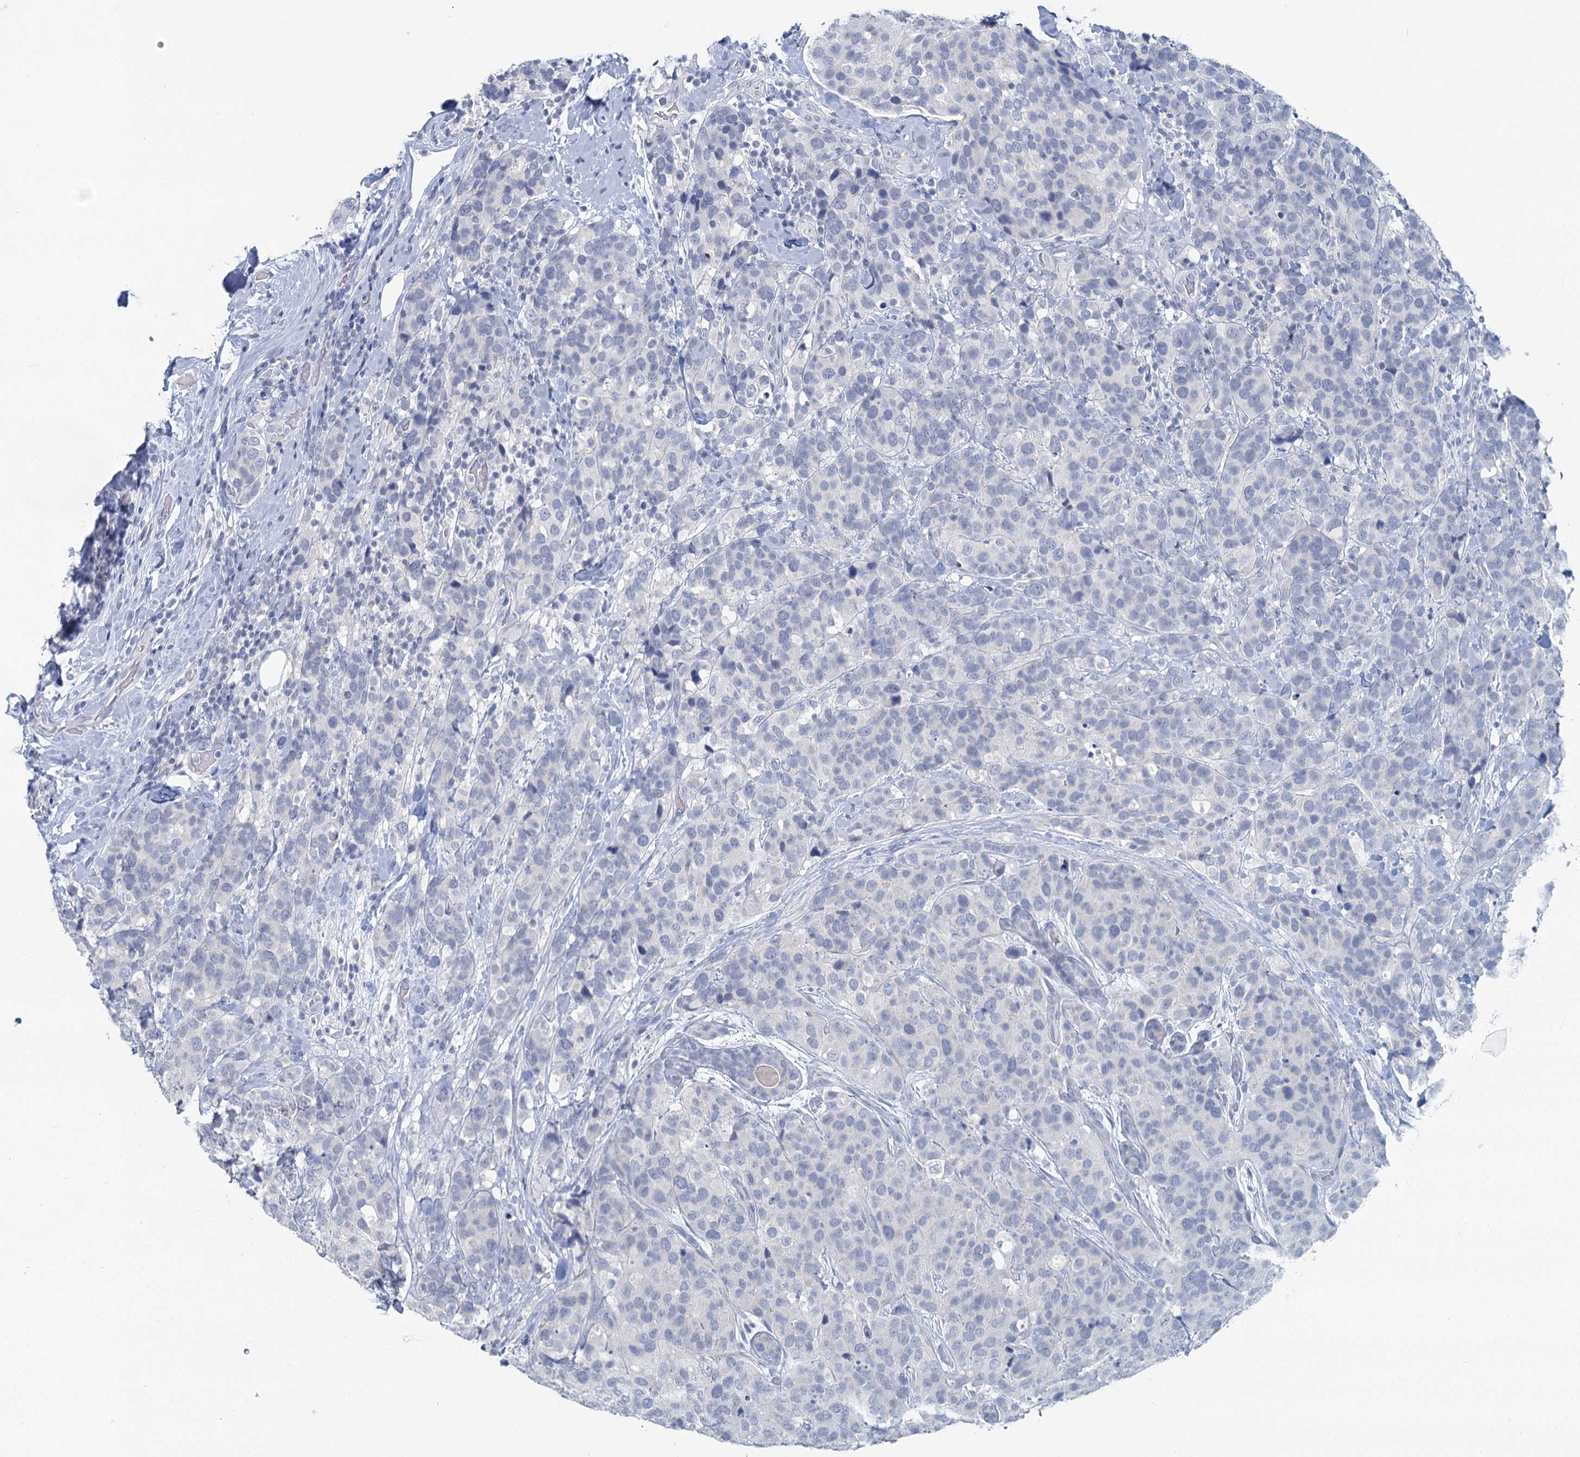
{"staining": {"intensity": "negative", "quantity": "none", "location": "none"}, "tissue": "breast cancer", "cell_type": "Tumor cells", "image_type": "cancer", "snomed": [{"axis": "morphology", "description": "Lobular carcinoma"}, {"axis": "topography", "description": "Breast"}], "caption": "Protein analysis of breast cancer shows no significant expression in tumor cells. (DAB (3,3'-diaminobenzidine) IHC visualized using brightfield microscopy, high magnification).", "gene": "CHGA", "patient": {"sex": "female", "age": 59}}